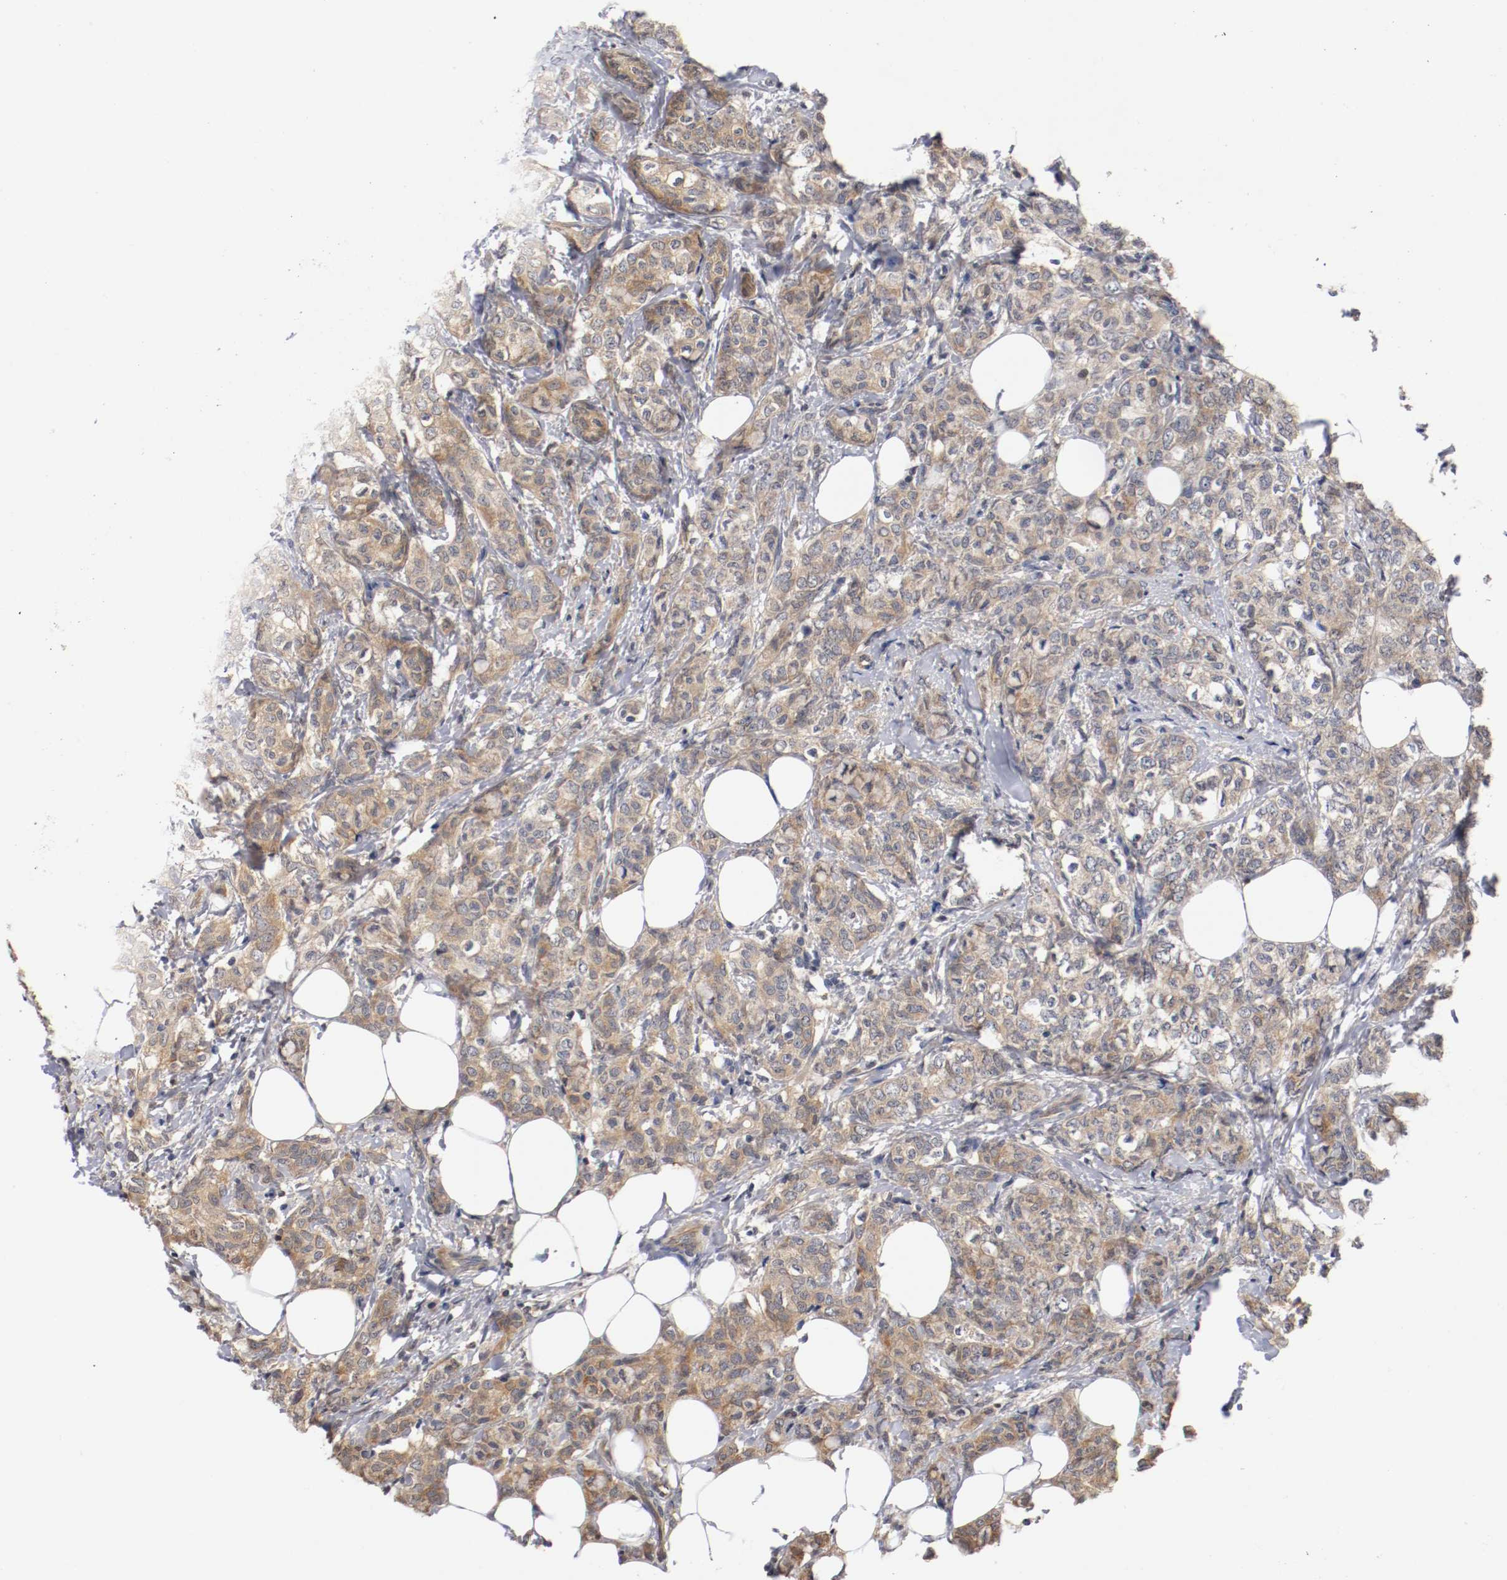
{"staining": {"intensity": "moderate", "quantity": ">75%", "location": "cytoplasmic/membranous"}, "tissue": "breast cancer", "cell_type": "Tumor cells", "image_type": "cancer", "snomed": [{"axis": "morphology", "description": "Lobular carcinoma"}, {"axis": "topography", "description": "Breast"}], "caption": "The immunohistochemical stain labels moderate cytoplasmic/membranous staining in tumor cells of lobular carcinoma (breast) tissue.", "gene": "RBM23", "patient": {"sex": "female", "age": 60}}